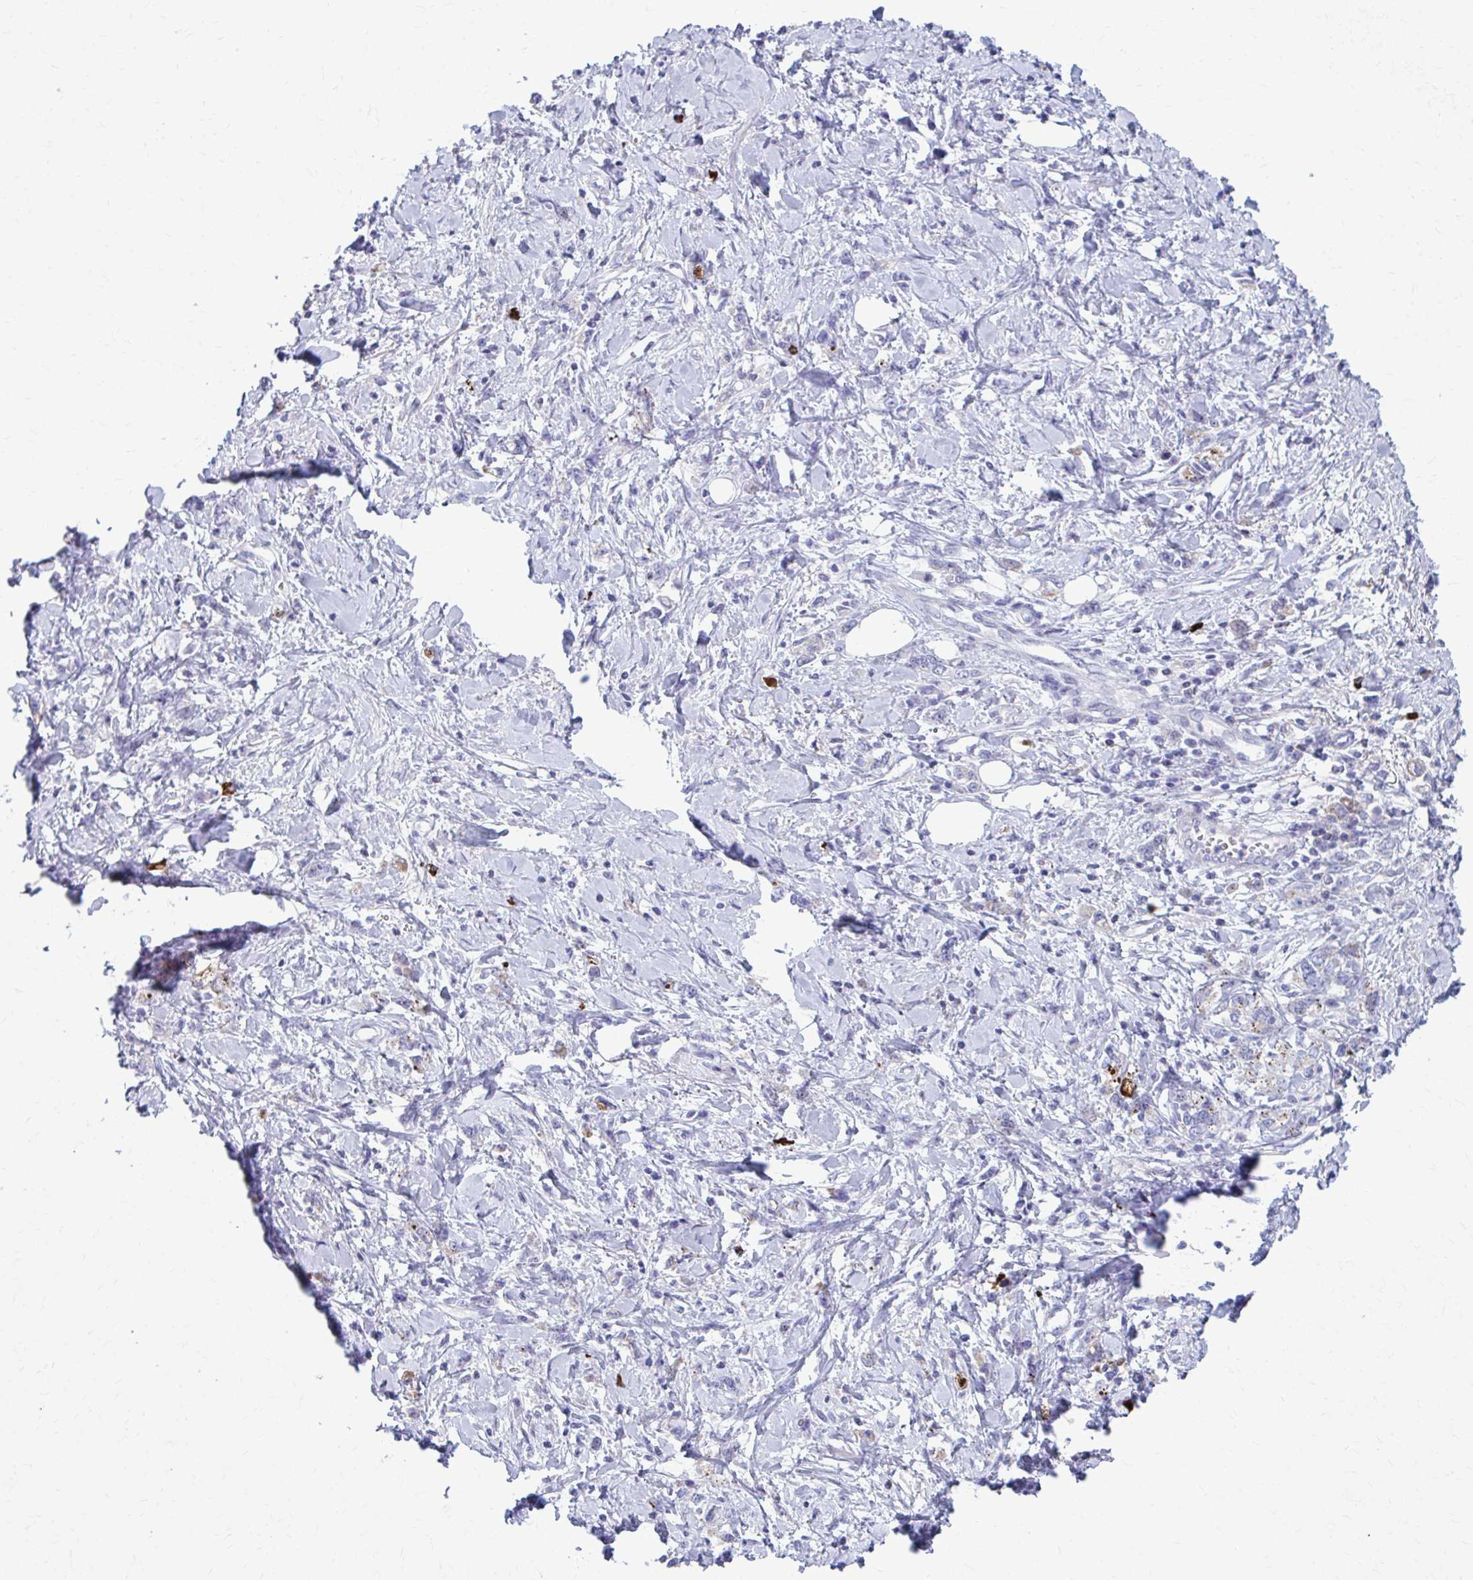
{"staining": {"intensity": "moderate", "quantity": "<25%", "location": "cytoplasmic/membranous"}, "tissue": "stomach cancer", "cell_type": "Tumor cells", "image_type": "cancer", "snomed": [{"axis": "morphology", "description": "Adenocarcinoma, NOS"}, {"axis": "topography", "description": "Stomach"}], "caption": "Immunohistochemical staining of human stomach adenocarcinoma demonstrates low levels of moderate cytoplasmic/membranous expression in about <25% of tumor cells.", "gene": "C12orf71", "patient": {"sex": "female", "age": 76}}